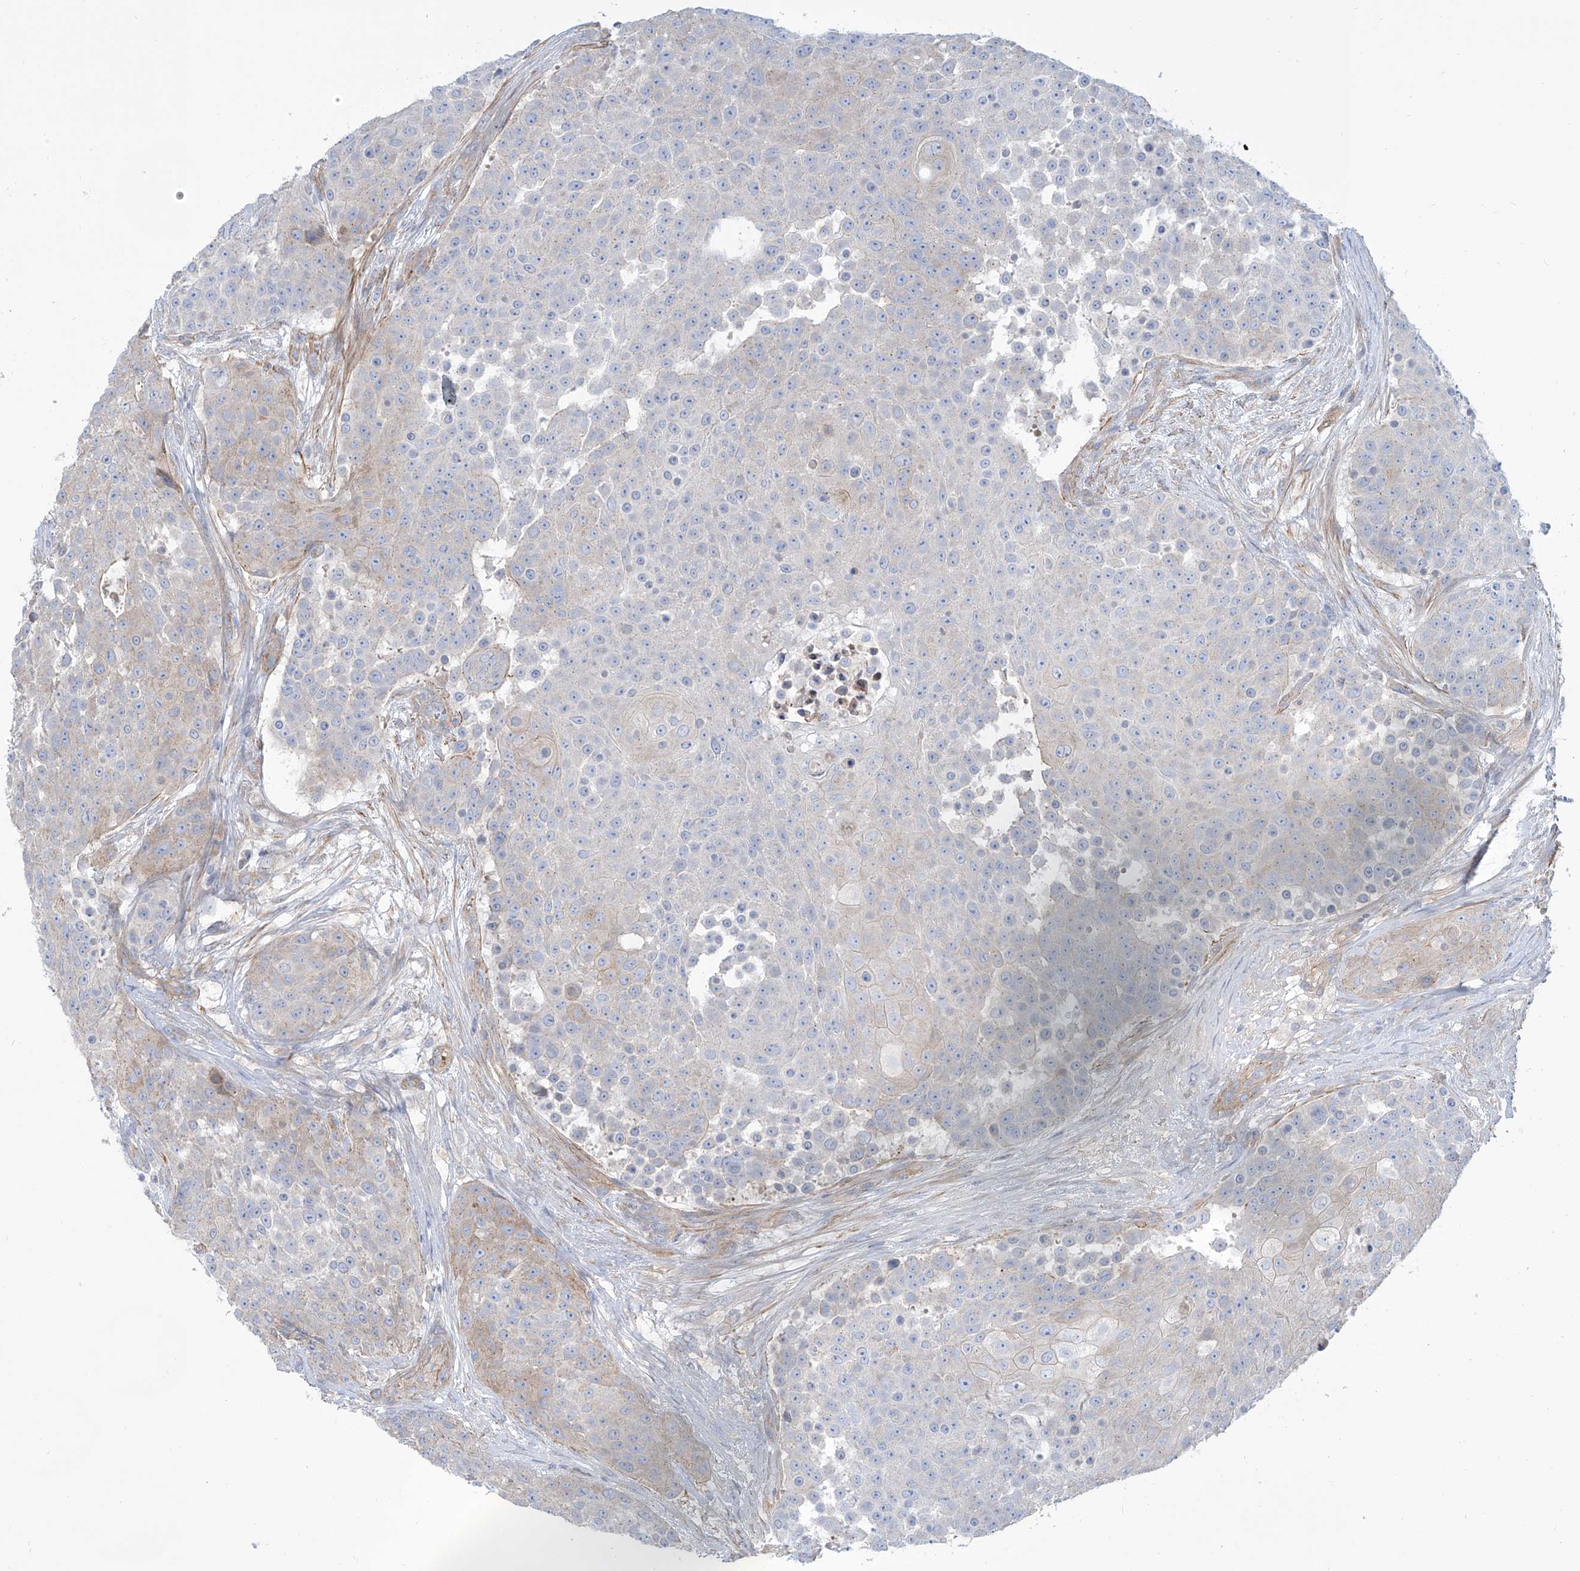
{"staining": {"intensity": "negative", "quantity": "none", "location": "none"}, "tissue": "urothelial cancer", "cell_type": "Tumor cells", "image_type": "cancer", "snomed": [{"axis": "morphology", "description": "Urothelial carcinoma, High grade"}, {"axis": "topography", "description": "Urinary bladder"}], "caption": "Tumor cells show no significant expression in urothelial cancer.", "gene": "TMEM209", "patient": {"sex": "female", "age": 63}}